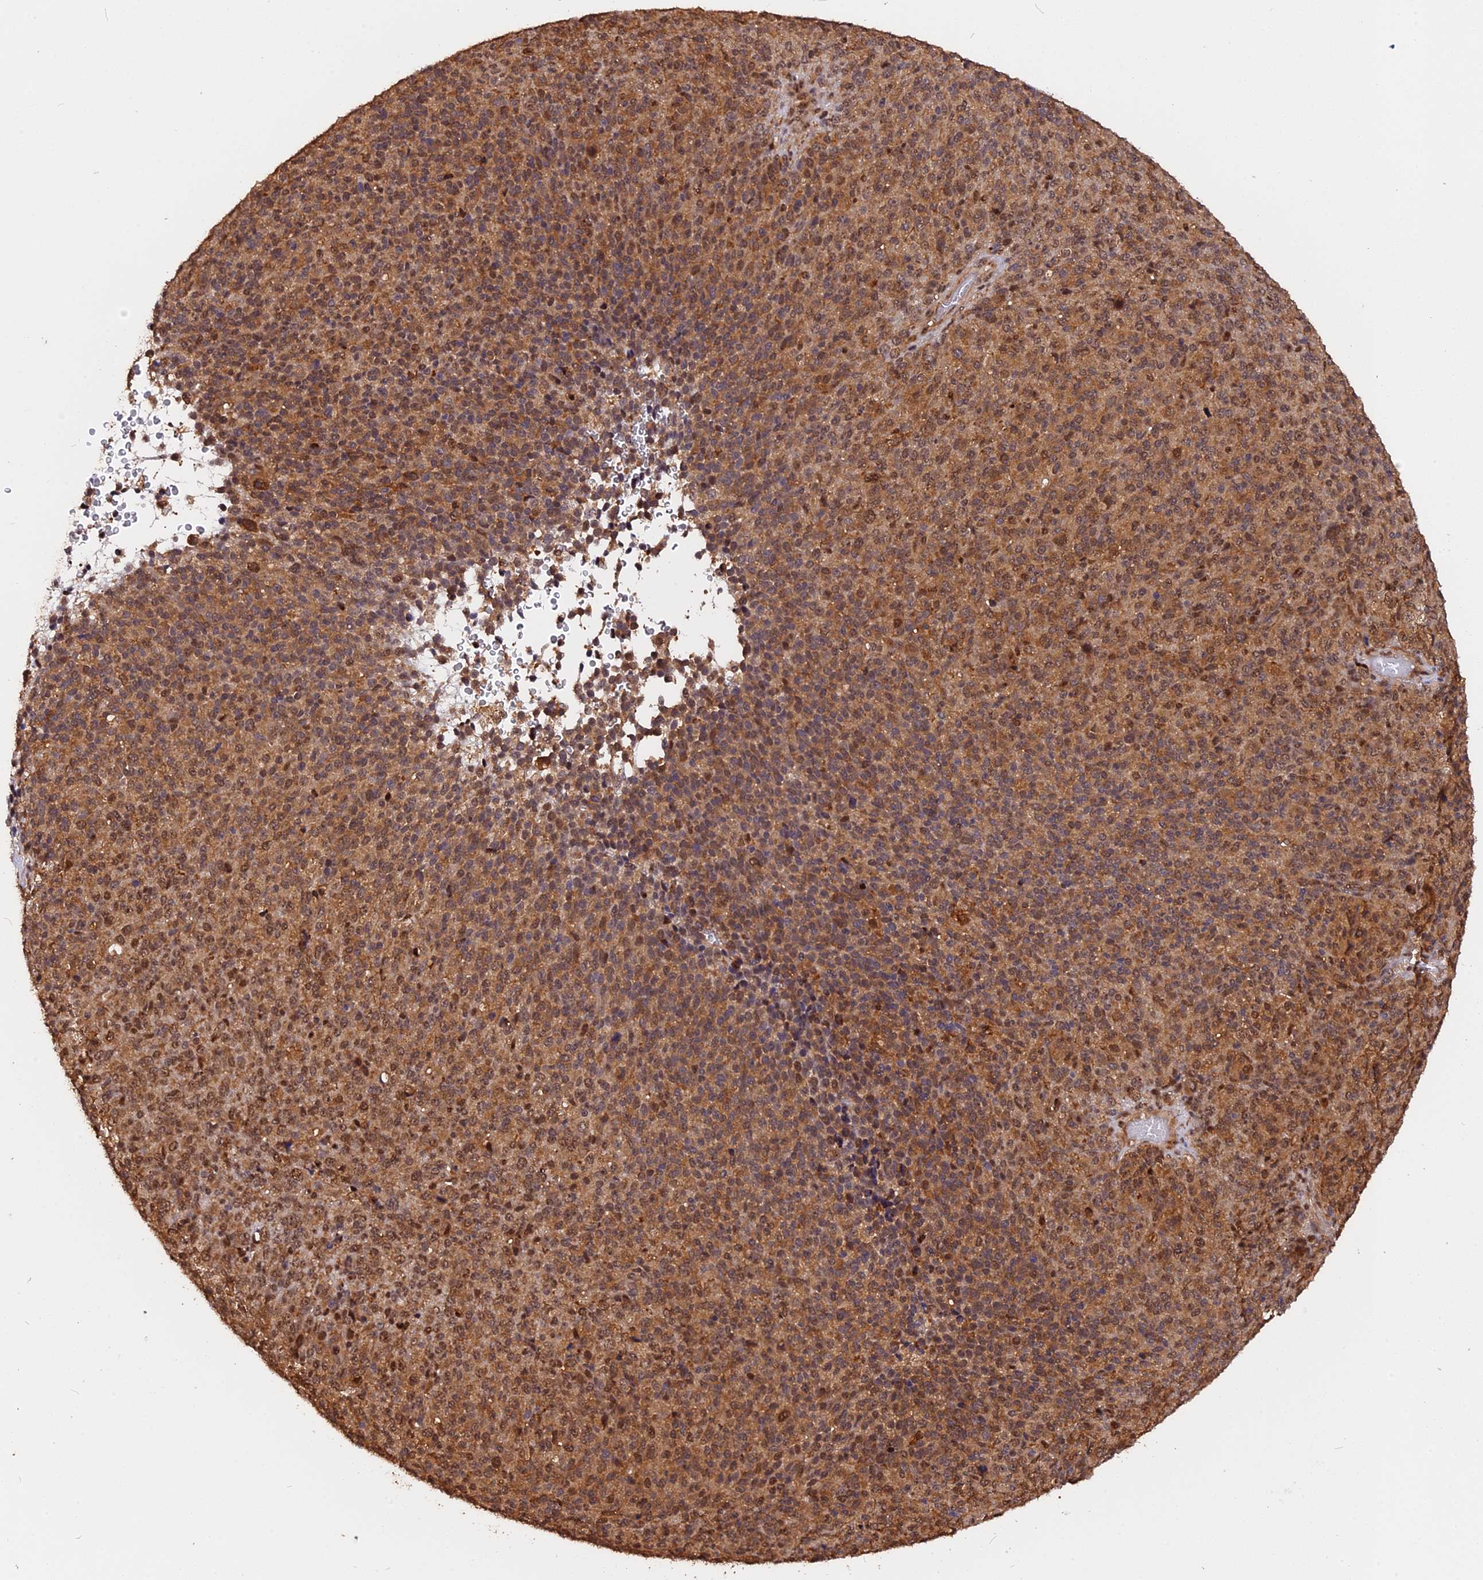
{"staining": {"intensity": "moderate", "quantity": ">75%", "location": "cytoplasmic/membranous,nuclear"}, "tissue": "melanoma", "cell_type": "Tumor cells", "image_type": "cancer", "snomed": [{"axis": "morphology", "description": "Malignant melanoma, Metastatic site"}, {"axis": "topography", "description": "Brain"}], "caption": "The image exhibits staining of malignant melanoma (metastatic site), revealing moderate cytoplasmic/membranous and nuclear protein staining (brown color) within tumor cells.", "gene": "ADRM1", "patient": {"sex": "female", "age": 56}}